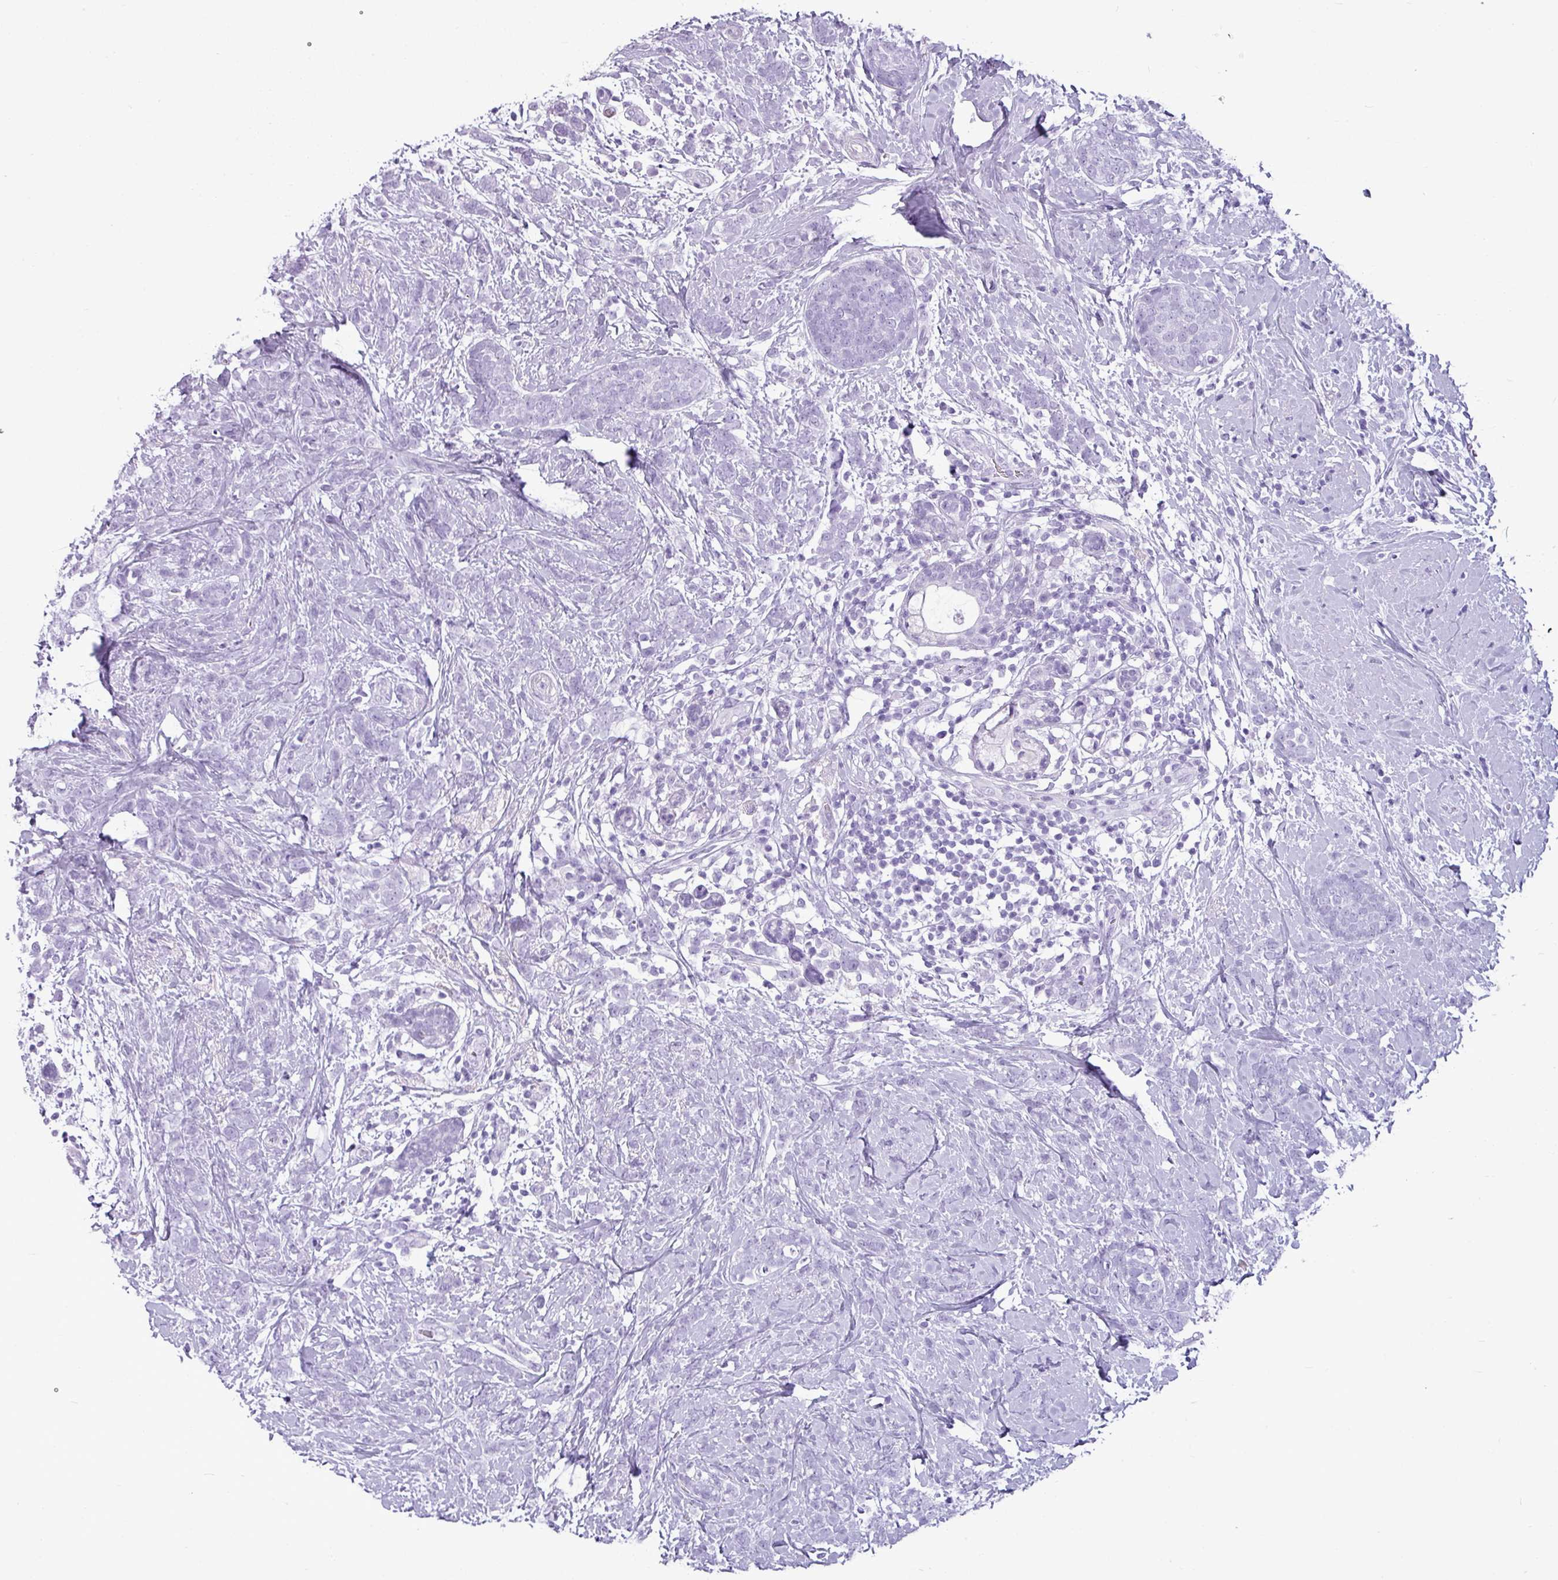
{"staining": {"intensity": "negative", "quantity": "none", "location": "none"}, "tissue": "breast cancer", "cell_type": "Tumor cells", "image_type": "cancer", "snomed": [{"axis": "morphology", "description": "Lobular carcinoma"}, {"axis": "topography", "description": "Breast"}], "caption": "Immunohistochemical staining of lobular carcinoma (breast) reveals no significant staining in tumor cells. (DAB immunohistochemistry (IHC) visualized using brightfield microscopy, high magnification).", "gene": "AMY1B", "patient": {"sex": "female", "age": 58}}